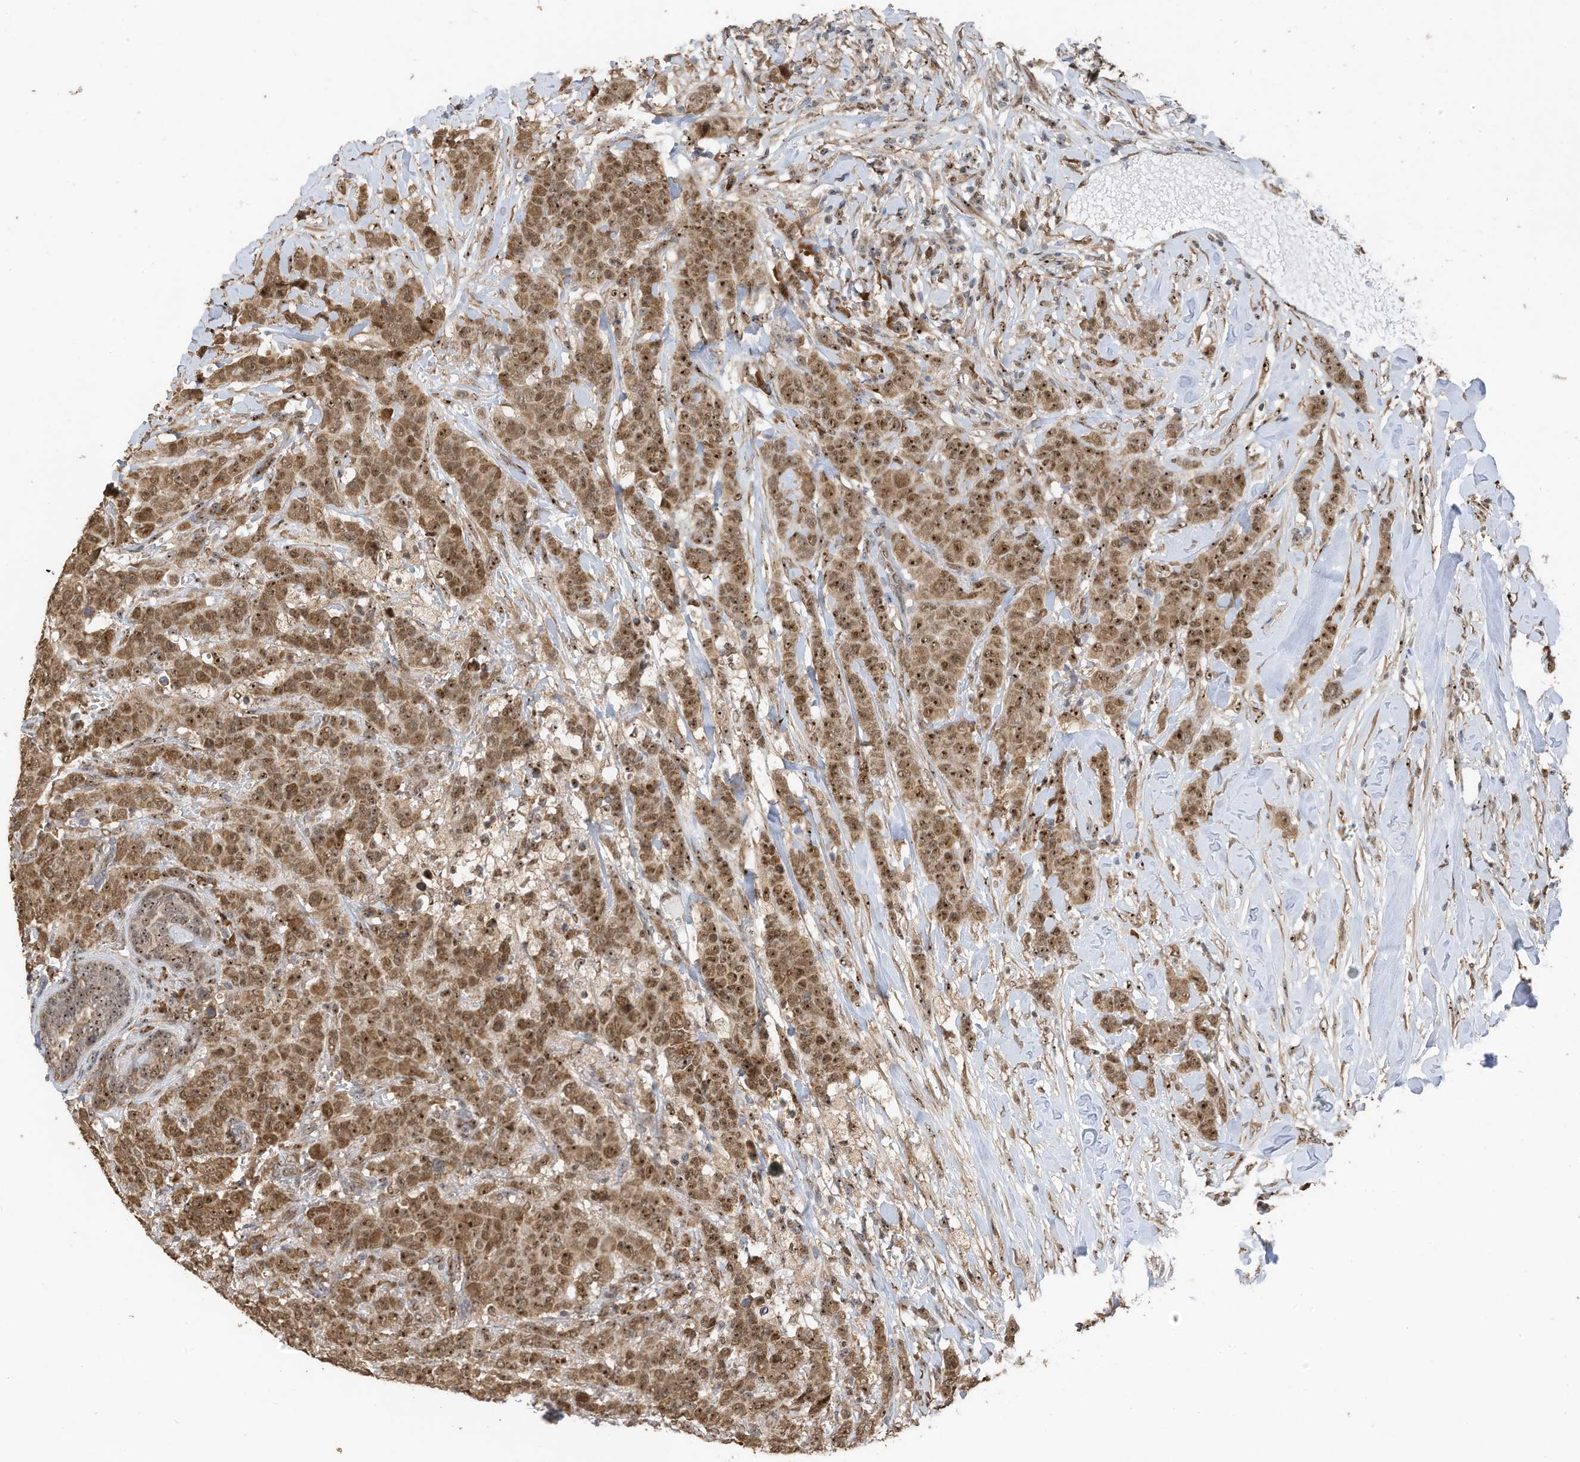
{"staining": {"intensity": "moderate", "quantity": ">75%", "location": "cytoplasmic/membranous,nuclear"}, "tissue": "breast cancer", "cell_type": "Tumor cells", "image_type": "cancer", "snomed": [{"axis": "morphology", "description": "Duct carcinoma"}, {"axis": "topography", "description": "Breast"}], "caption": "Immunohistochemical staining of human invasive ductal carcinoma (breast) demonstrates medium levels of moderate cytoplasmic/membranous and nuclear protein staining in about >75% of tumor cells. (IHC, brightfield microscopy, high magnification).", "gene": "ERLEC1", "patient": {"sex": "female", "age": 40}}